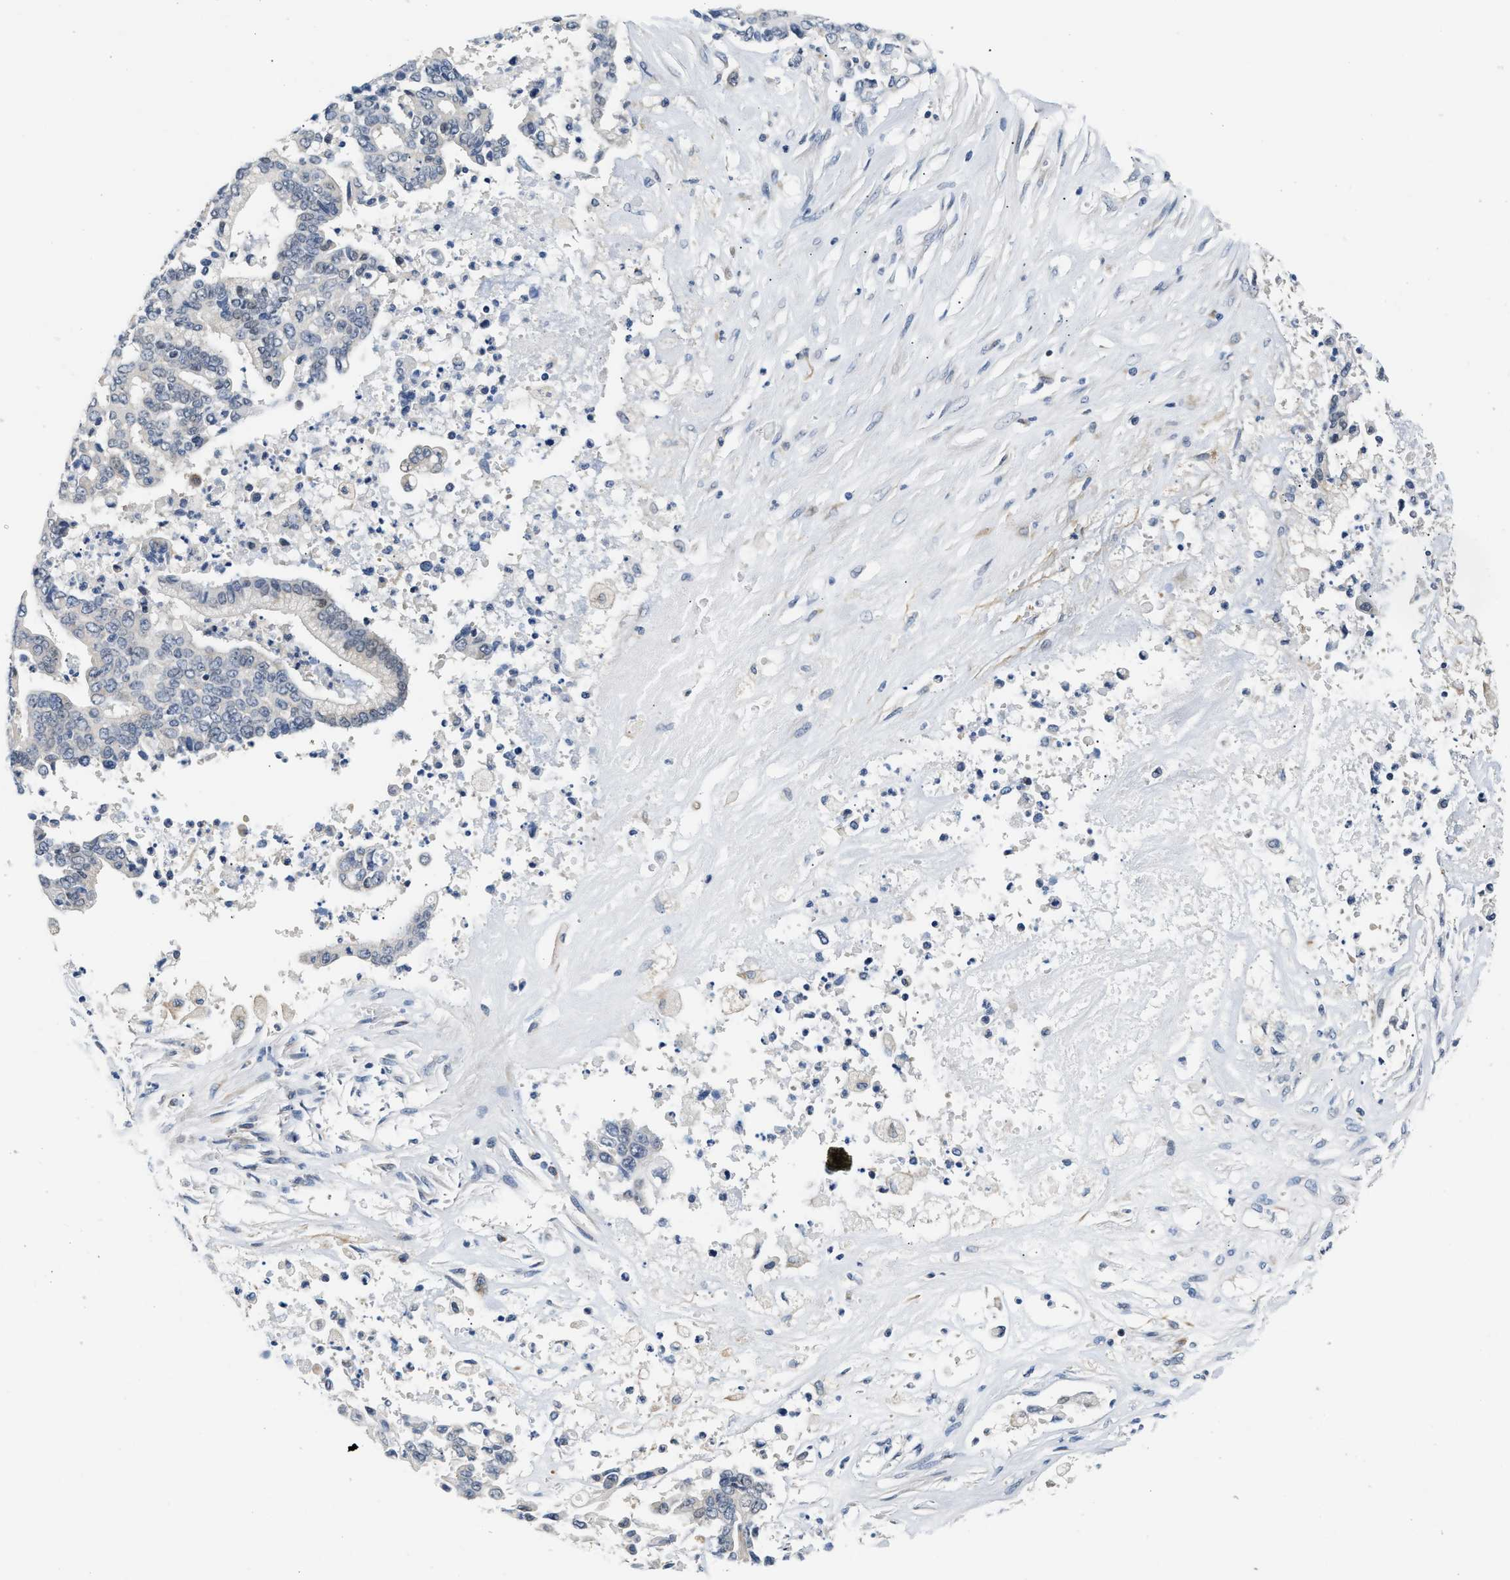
{"staining": {"intensity": "negative", "quantity": "none", "location": "none"}, "tissue": "liver cancer", "cell_type": "Tumor cells", "image_type": "cancer", "snomed": [{"axis": "morphology", "description": "Cholangiocarcinoma"}, {"axis": "topography", "description": "Liver"}], "caption": "An immunohistochemistry (IHC) micrograph of liver cholangiocarcinoma is shown. There is no staining in tumor cells of liver cholangiocarcinoma.", "gene": "PPM1H", "patient": {"sex": "male", "age": 57}}